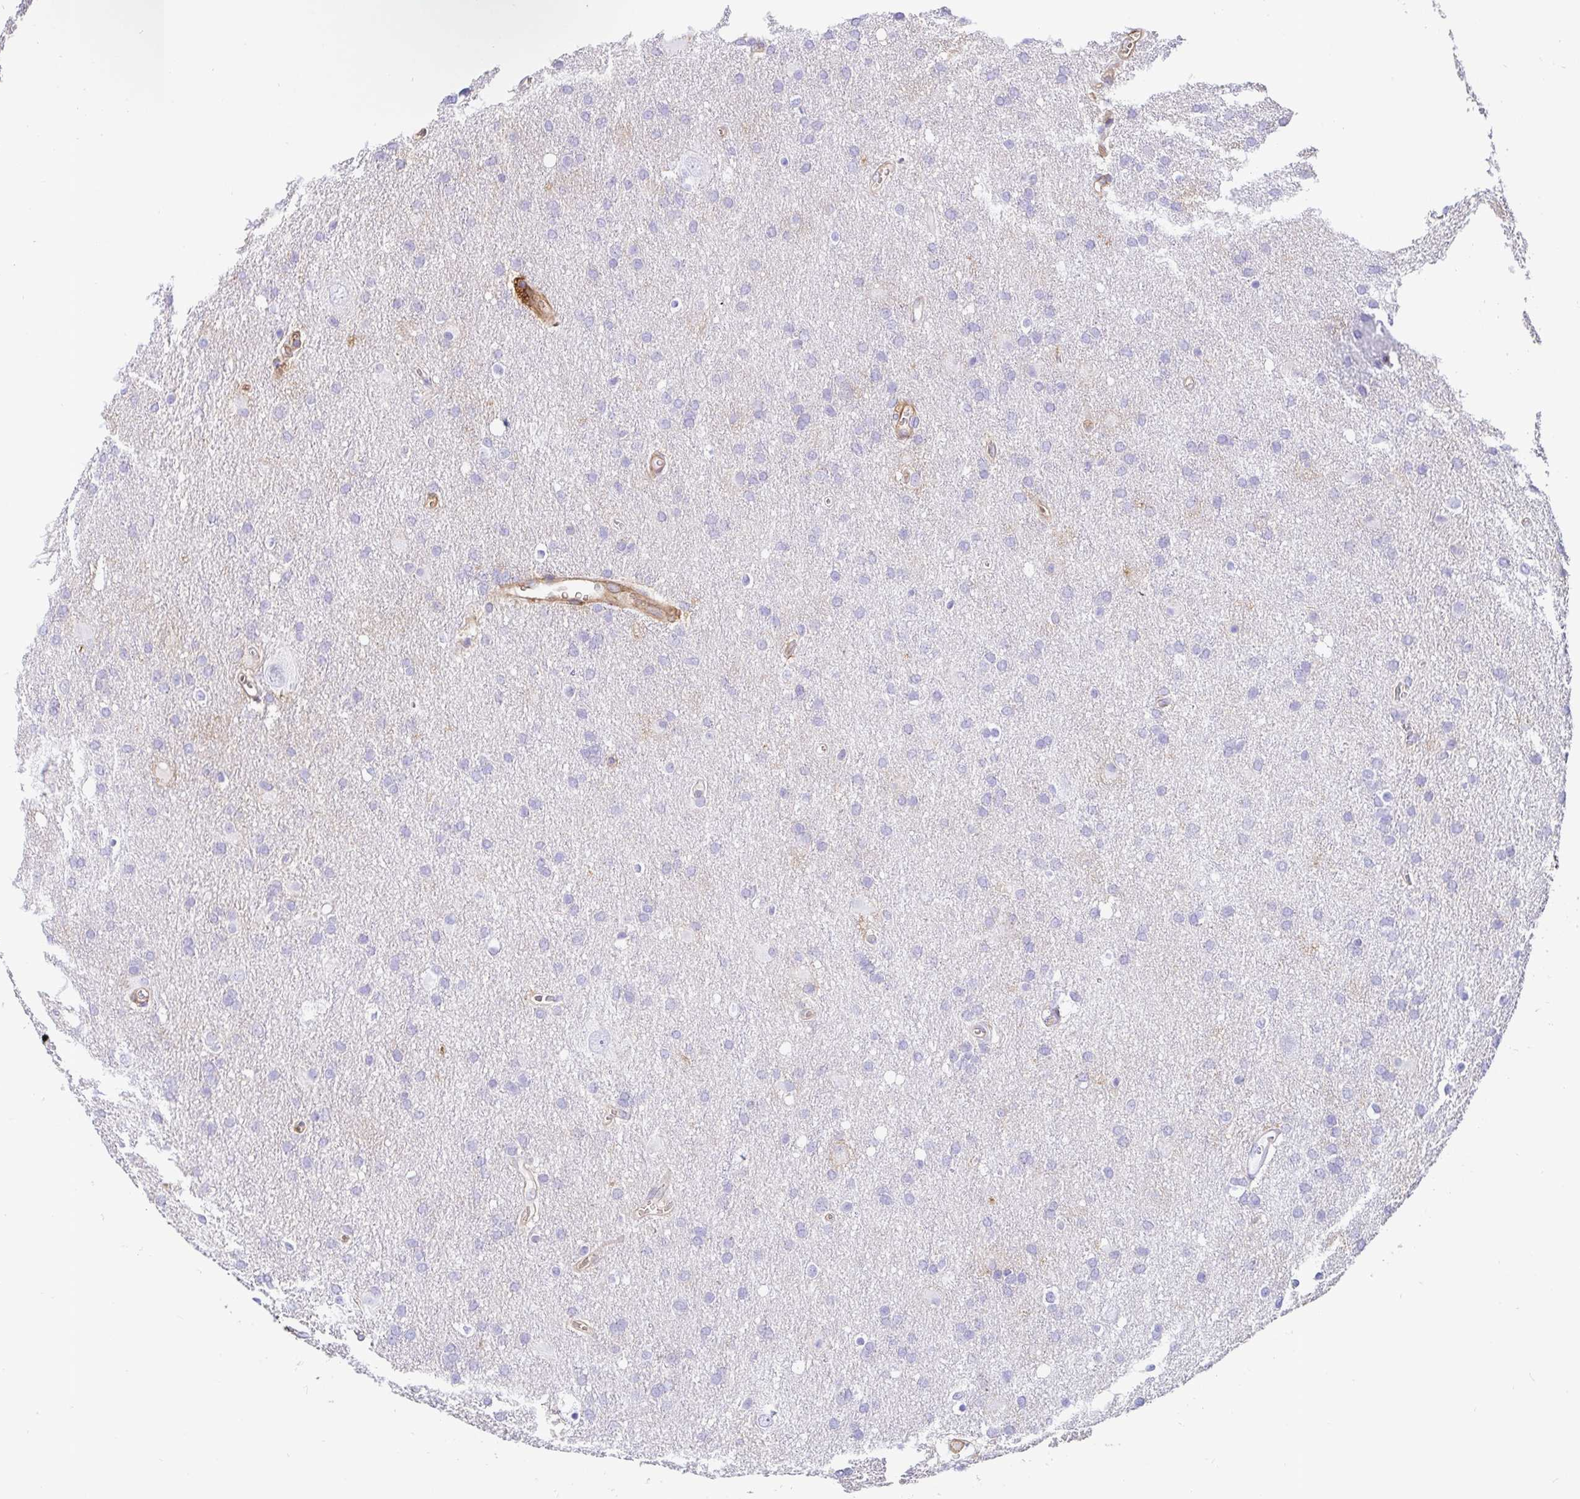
{"staining": {"intensity": "negative", "quantity": "none", "location": "none"}, "tissue": "glioma", "cell_type": "Tumor cells", "image_type": "cancer", "snomed": [{"axis": "morphology", "description": "Glioma, malignant, Low grade"}, {"axis": "topography", "description": "Brain"}], "caption": "A photomicrograph of low-grade glioma (malignant) stained for a protein shows no brown staining in tumor cells.", "gene": "ANXA2", "patient": {"sex": "male", "age": 66}}